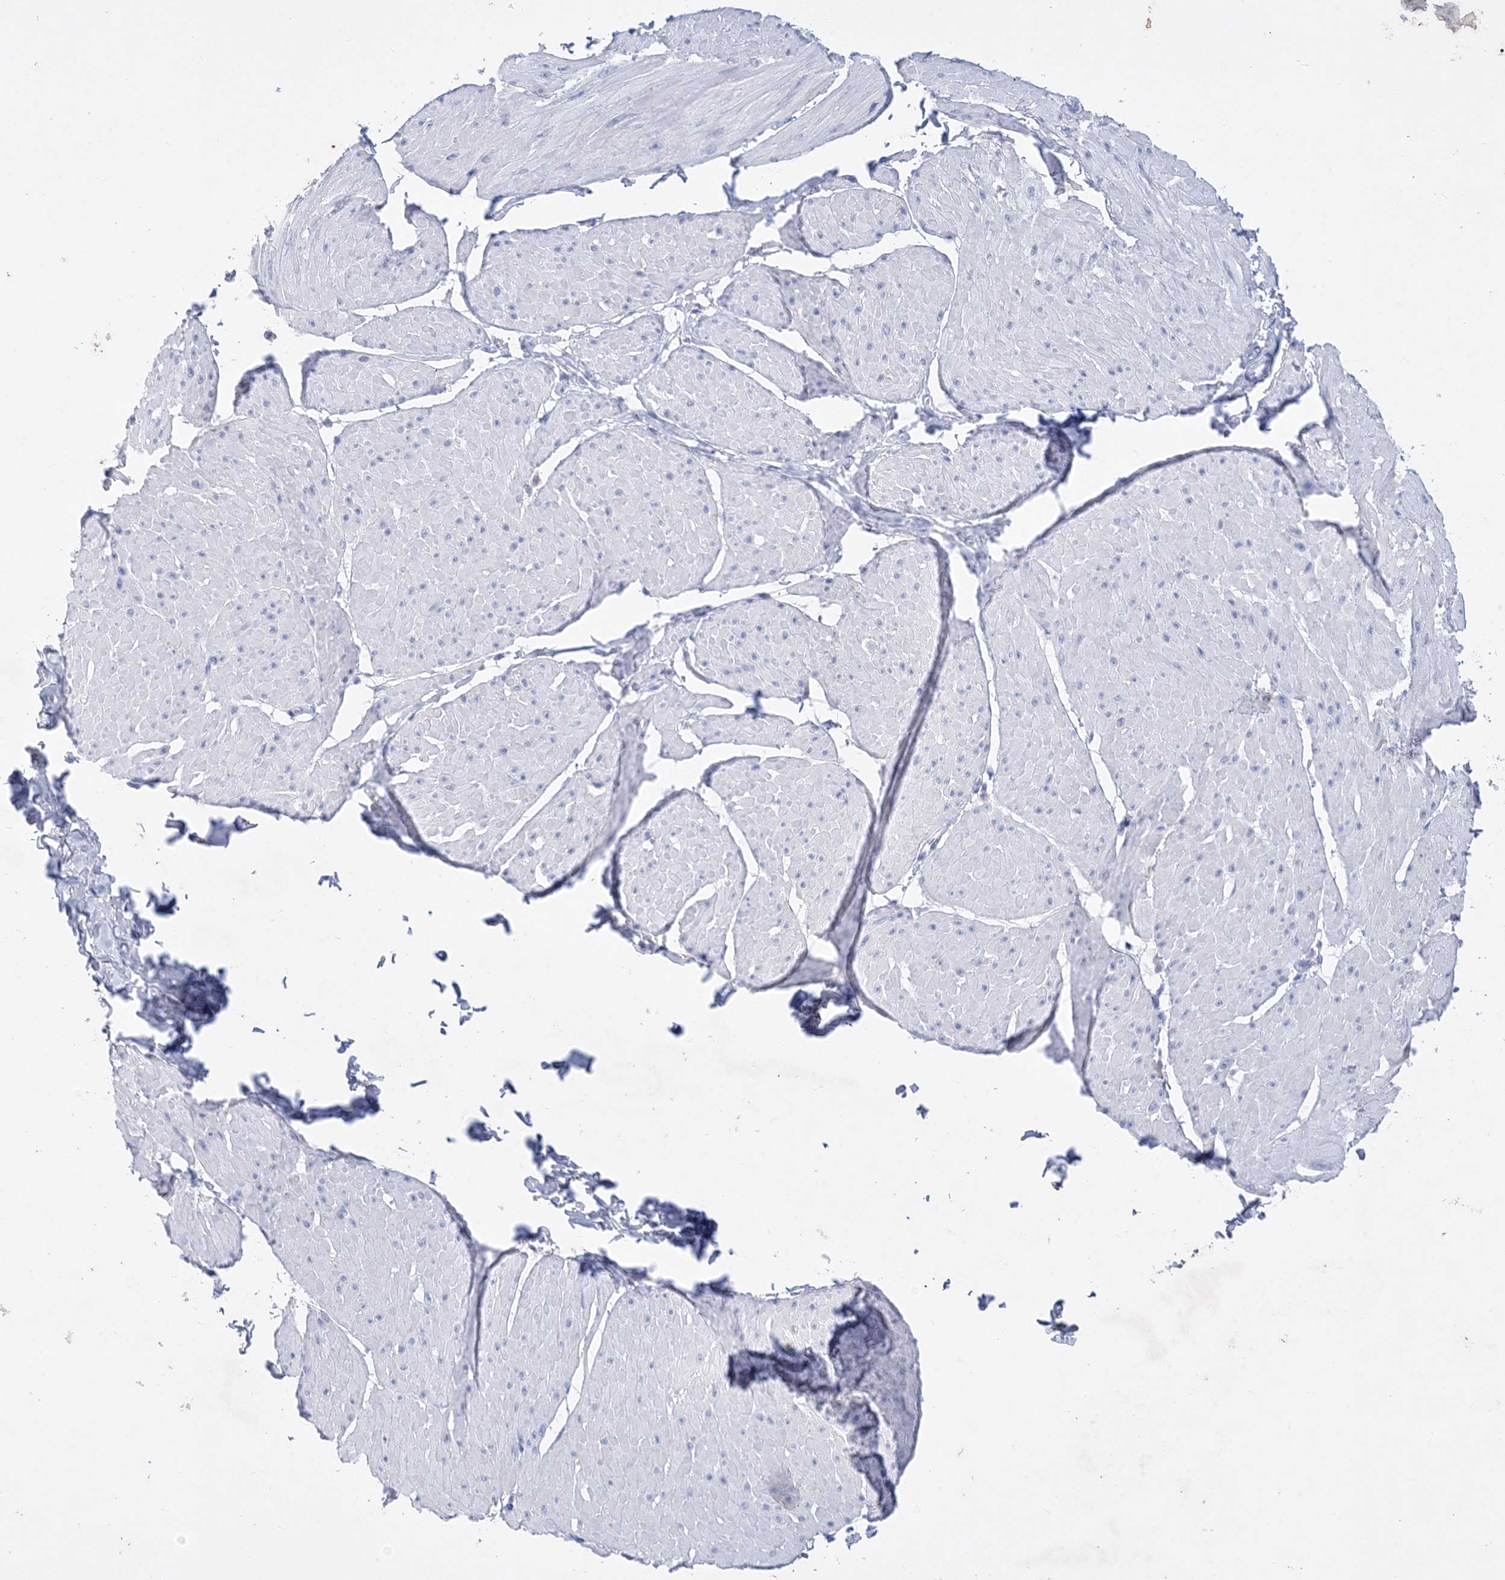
{"staining": {"intensity": "negative", "quantity": "none", "location": "none"}, "tissue": "smooth muscle", "cell_type": "Smooth muscle cells", "image_type": "normal", "snomed": [{"axis": "morphology", "description": "Urothelial carcinoma, High grade"}, {"axis": "topography", "description": "Urinary bladder"}], "caption": "The IHC photomicrograph has no significant expression in smooth muscle cells of smooth muscle. (Brightfield microscopy of DAB (3,3'-diaminobenzidine) immunohistochemistry at high magnification).", "gene": "COPS8", "patient": {"sex": "male", "age": 46}}